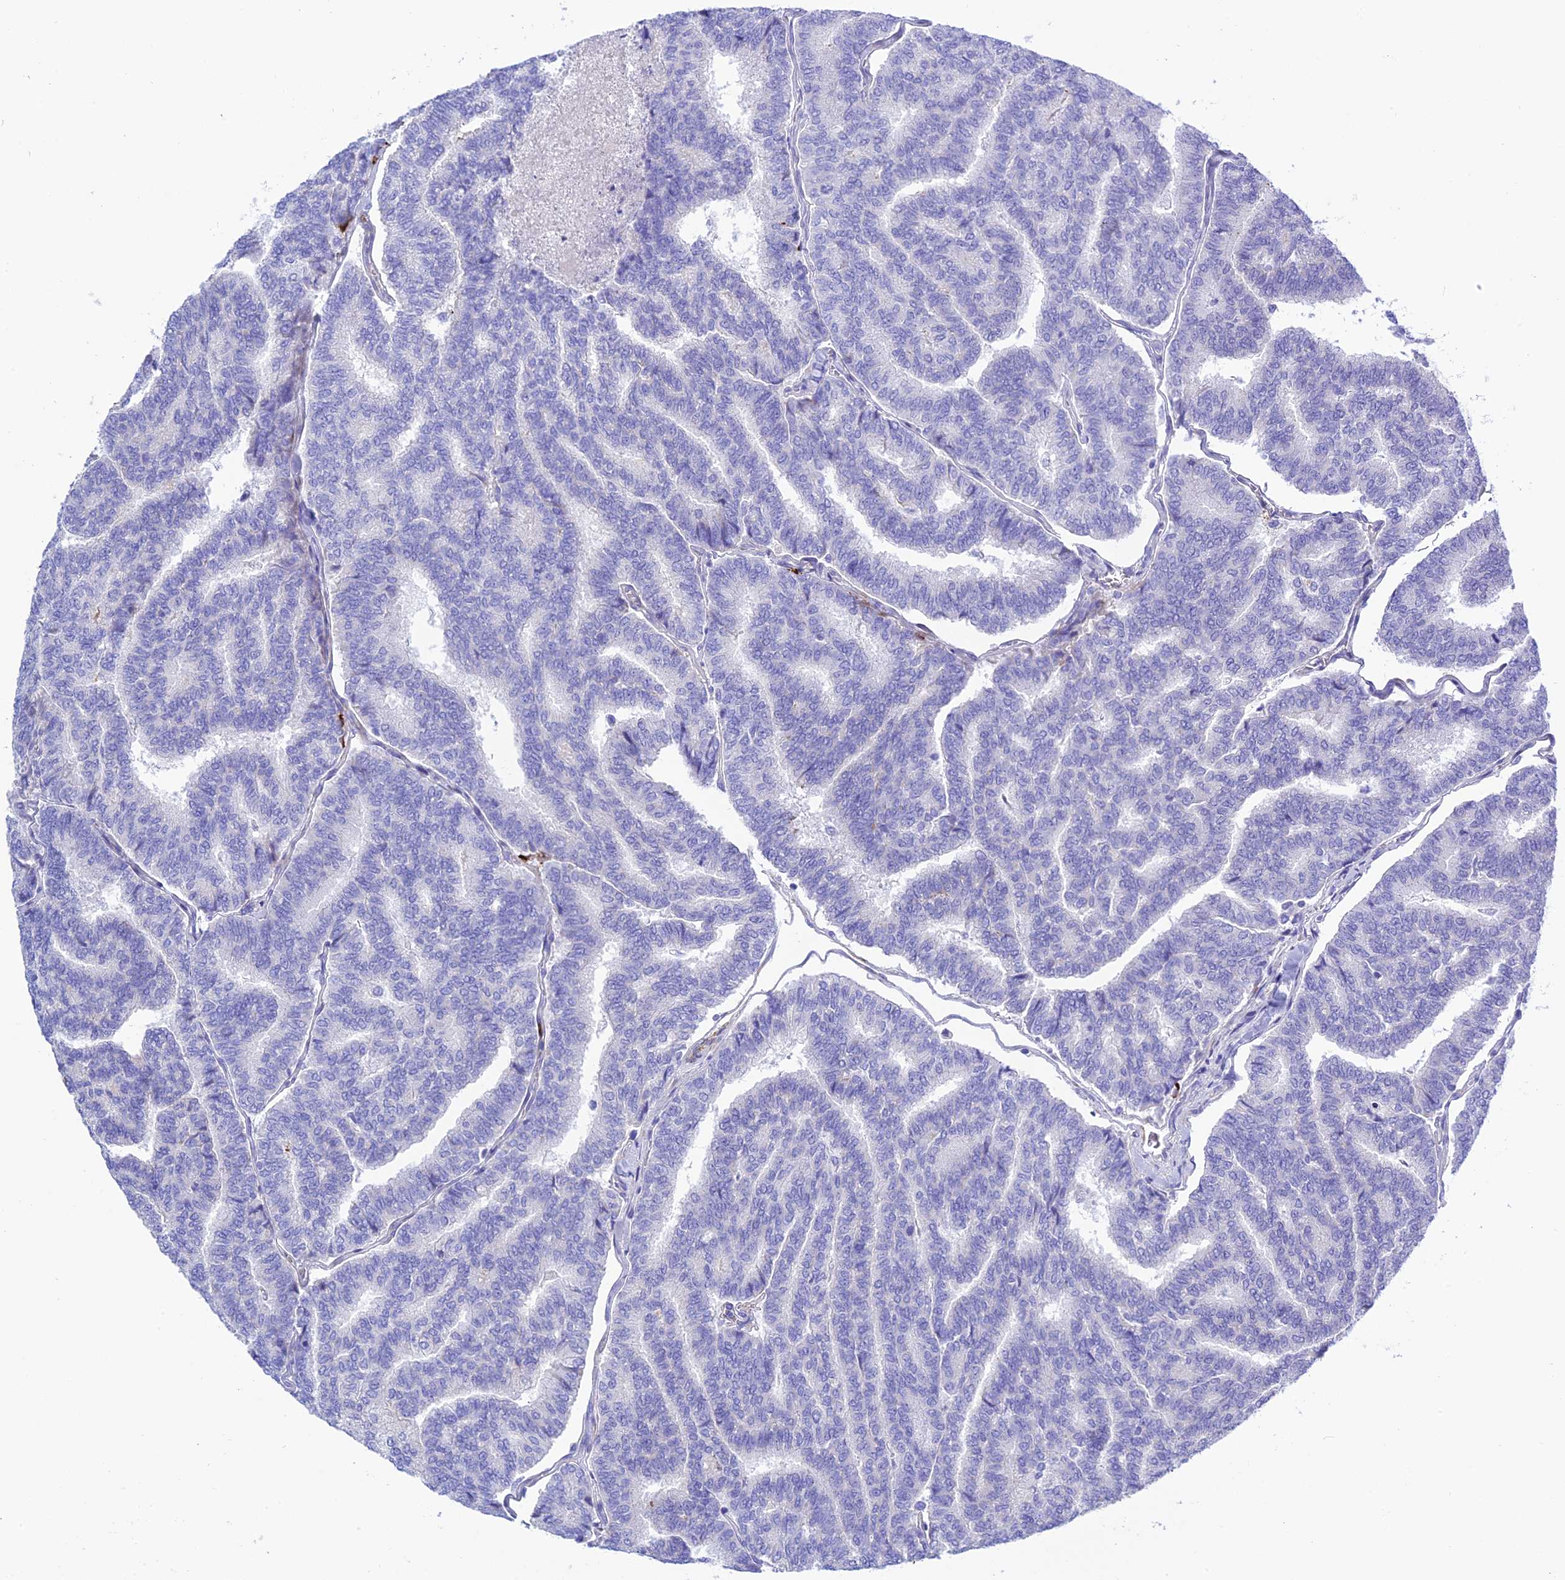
{"staining": {"intensity": "negative", "quantity": "none", "location": "none"}, "tissue": "thyroid cancer", "cell_type": "Tumor cells", "image_type": "cancer", "snomed": [{"axis": "morphology", "description": "Papillary adenocarcinoma, NOS"}, {"axis": "topography", "description": "Thyroid gland"}], "caption": "Thyroid cancer stained for a protein using immunohistochemistry (IHC) reveals no staining tumor cells.", "gene": "FRA10AC1", "patient": {"sex": "female", "age": 35}}